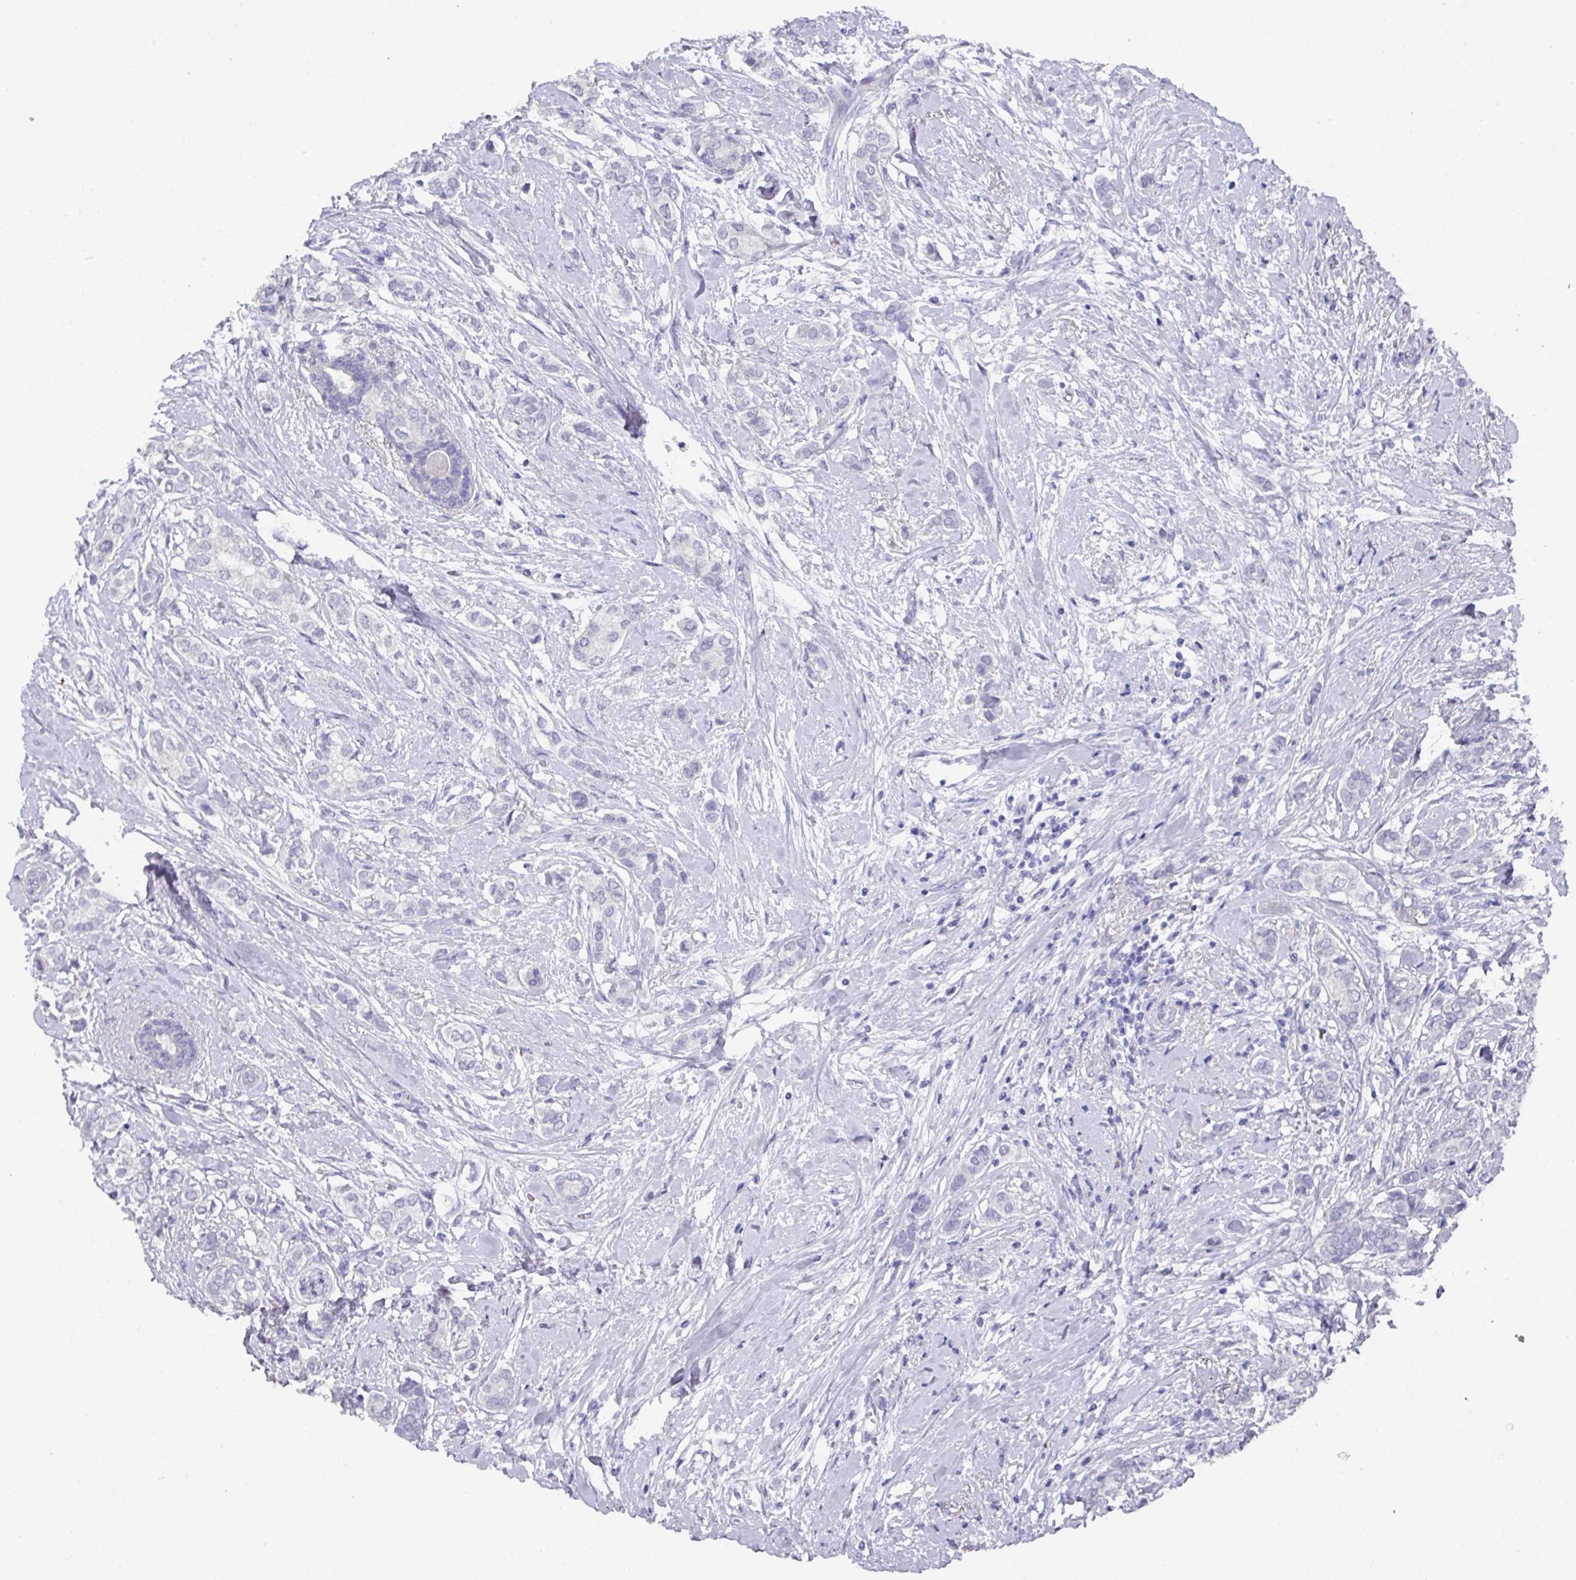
{"staining": {"intensity": "negative", "quantity": "none", "location": "none"}, "tissue": "breast cancer", "cell_type": "Tumor cells", "image_type": "cancer", "snomed": [{"axis": "morphology", "description": "Duct carcinoma"}, {"axis": "topography", "description": "Breast"}], "caption": "High magnification brightfield microscopy of breast infiltrating ductal carcinoma stained with DAB (brown) and counterstained with hematoxylin (blue): tumor cells show no significant expression.", "gene": "DAZL", "patient": {"sex": "female", "age": 73}}